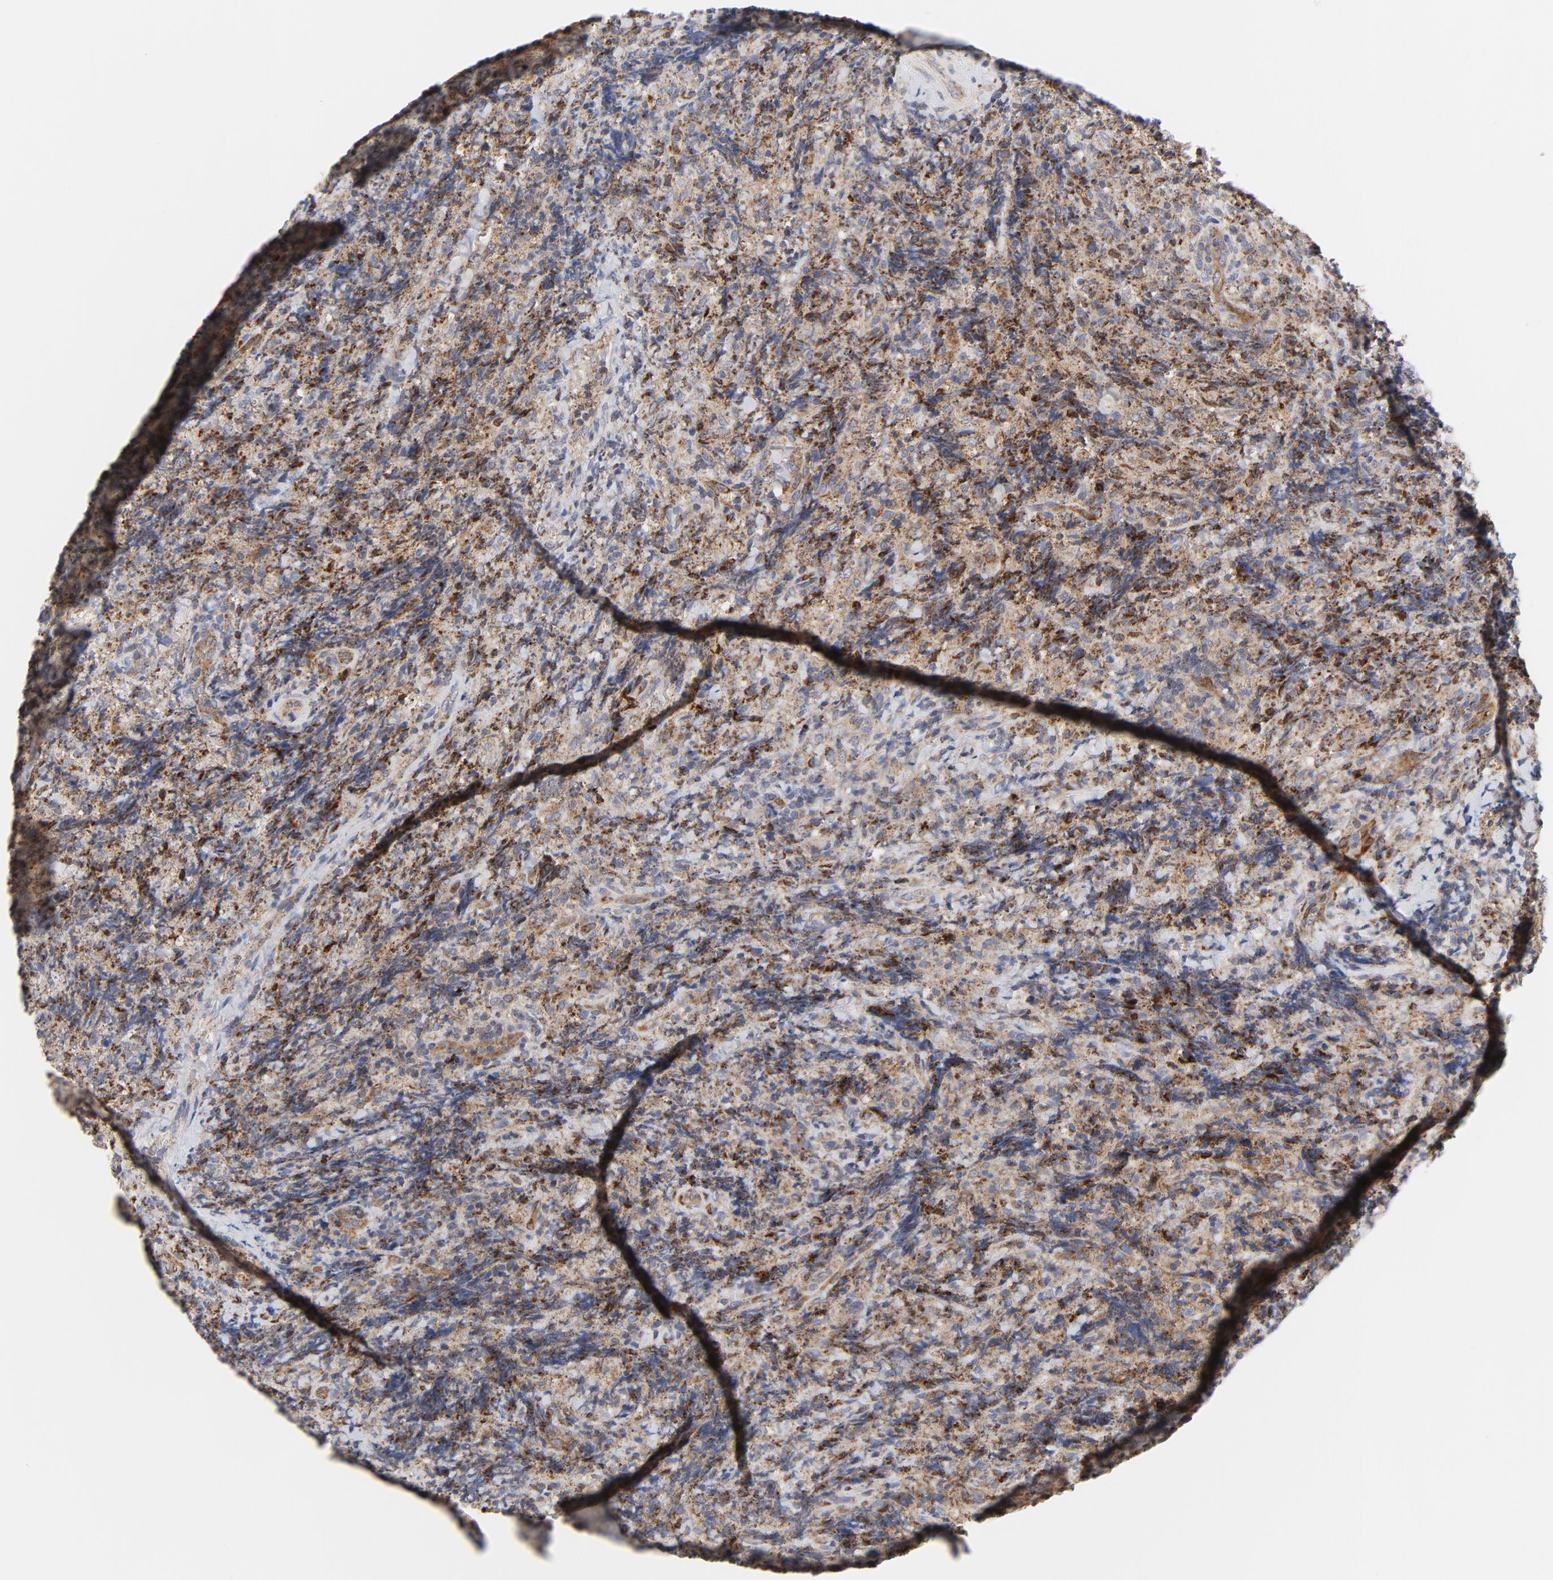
{"staining": {"intensity": "strong", "quantity": ">75%", "location": "cytoplasmic/membranous"}, "tissue": "lymphoma", "cell_type": "Tumor cells", "image_type": "cancer", "snomed": [{"axis": "morphology", "description": "Malignant lymphoma, non-Hodgkin's type, High grade"}, {"axis": "topography", "description": "Tonsil"}], "caption": "Immunohistochemical staining of human lymphoma reveals strong cytoplasmic/membranous protein staining in about >75% of tumor cells.", "gene": "RAPGEF4", "patient": {"sex": "female", "age": 36}}